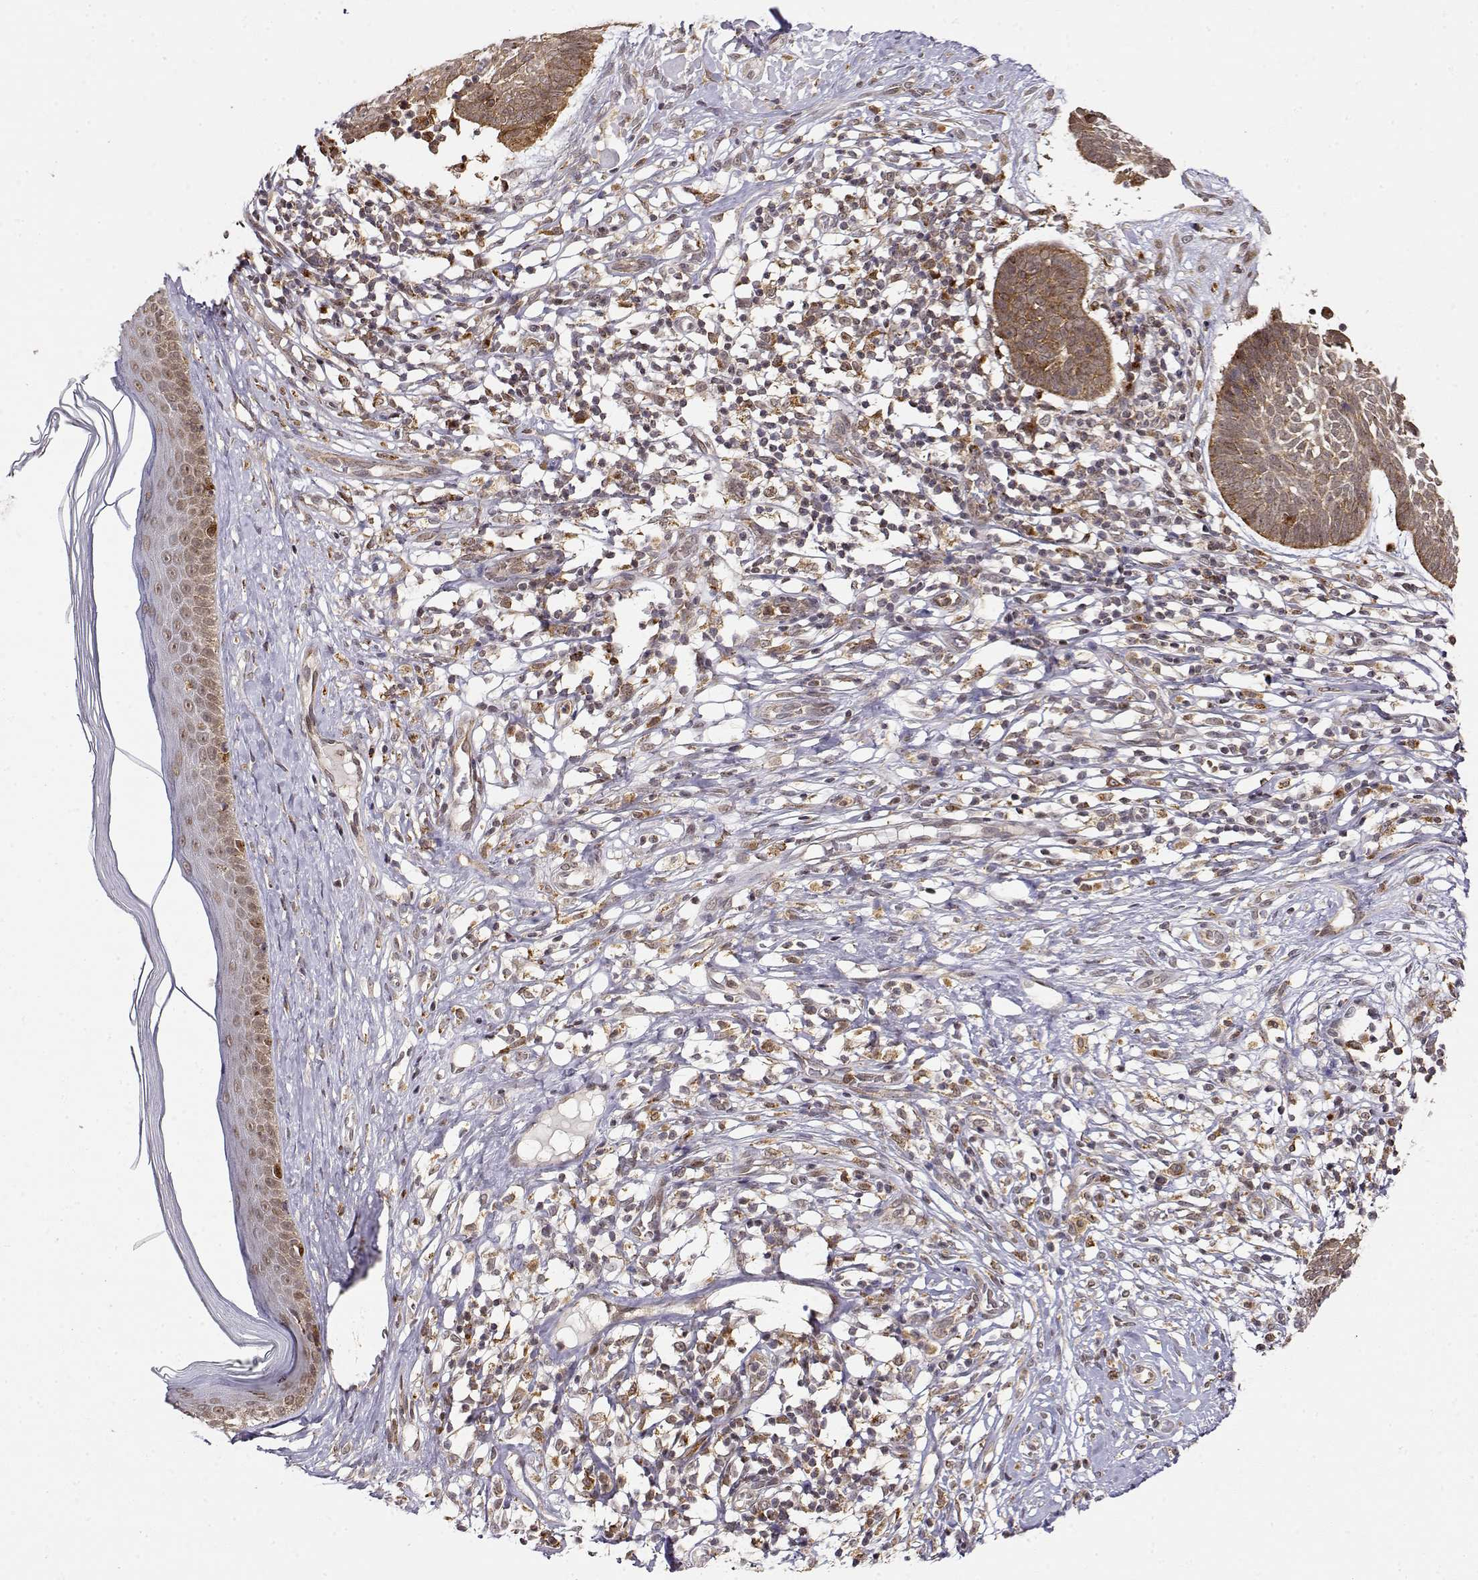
{"staining": {"intensity": "moderate", "quantity": ">75%", "location": "cytoplasmic/membranous"}, "tissue": "skin cancer", "cell_type": "Tumor cells", "image_type": "cancer", "snomed": [{"axis": "morphology", "description": "Basal cell carcinoma"}, {"axis": "topography", "description": "Skin"}], "caption": "This histopathology image displays immunohistochemistry (IHC) staining of human basal cell carcinoma (skin), with medium moderate cytoplasmic/membranous positivity in about >75% of tumor cells.", "gene": "RNF13", "patient": {"sex": "male", "age": 85}}